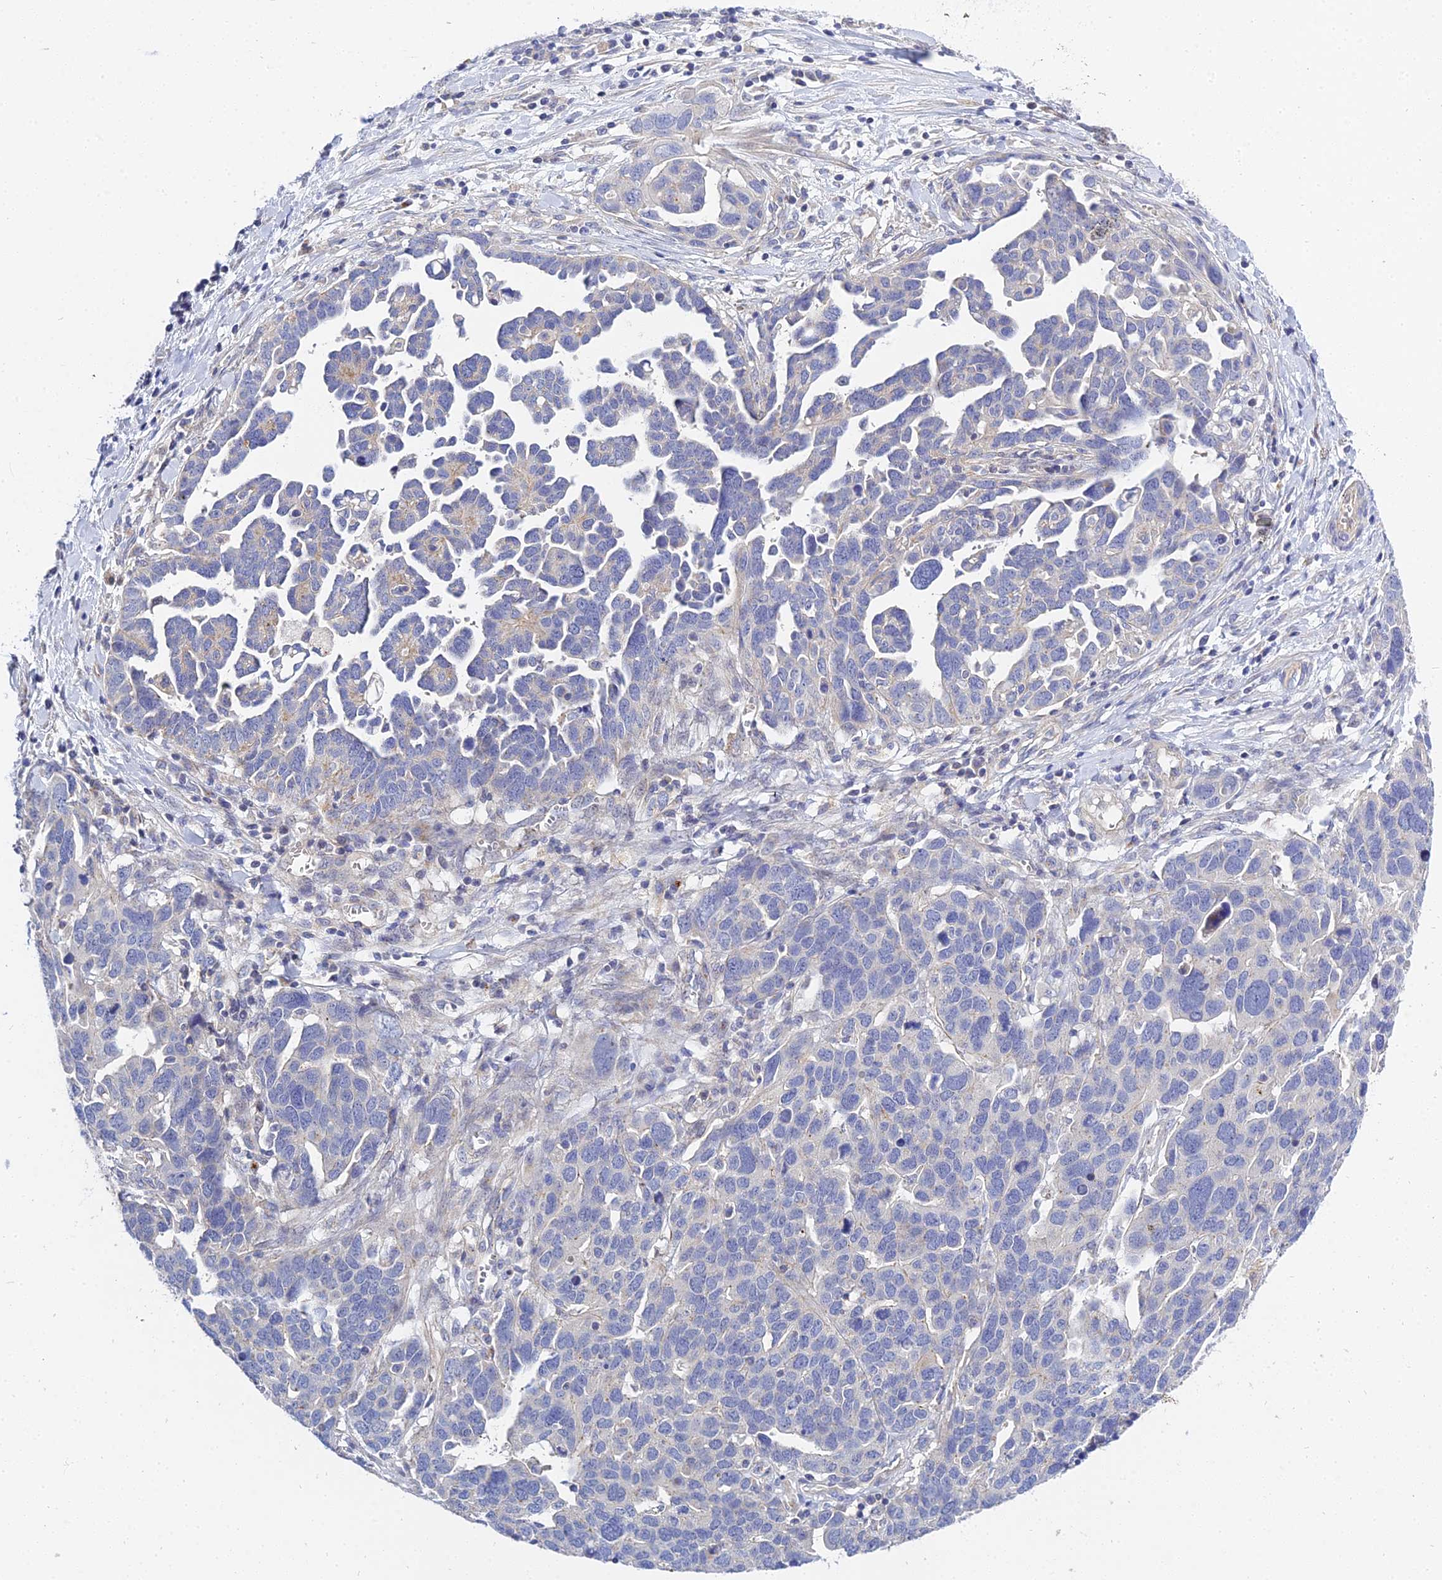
{"staining": {"intensity": "negative", "quantity": "none", "location": "none"}, "tissue": "ovarian cancer", "cell_type": "Tumor cells", "image_type": "cancer", "snomed": [{"axis": "morphology", "description": "Cystadenocarcinoma, serous, NOS"}, {"axis": "topography", "description": "Ovary"}], "caption": "This is an immunohistochemistry (IHC) photomicrograph of serous cystadenocarcinoma (ovarian). There is no expression in tumor cells.", "gene": "APOBEC3H", "patient": {"sex": "female", "age": 54}}